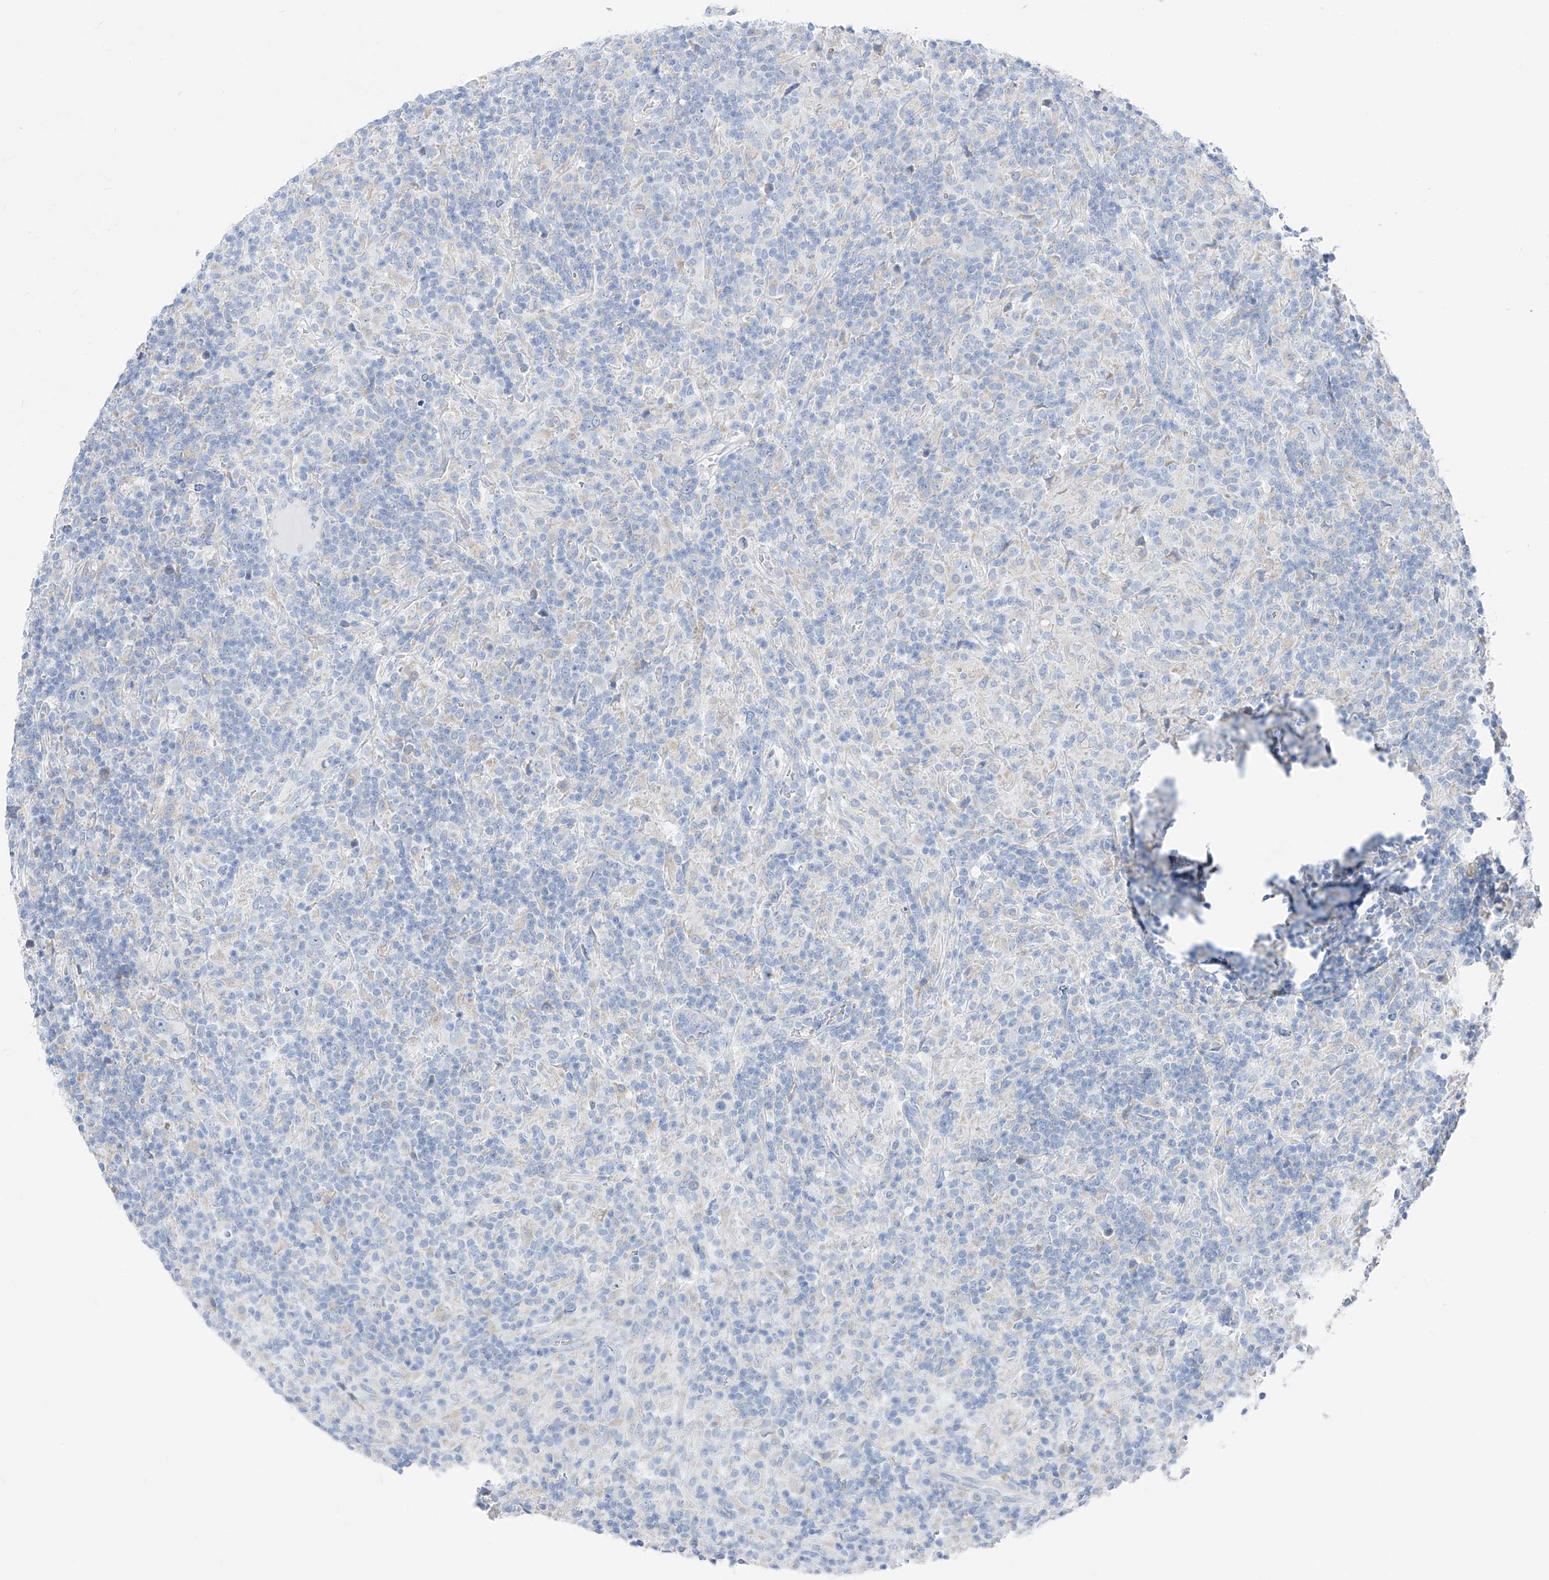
{"staining": {"intensity": "negative", "quantity": "none", "location": "none"}, "tissue": "lymphoma", "cell_type": "Tumor cells", "image_type": "cancer", "snomed": [{"axis": "morphology", "description": "Hodgkin's disease, NOS"}, {"axis": "topography", "description": "Lymph node"}], "caption": "Tumor cells are negative for protein expression in human lymphoma. (Stains: DAB IHC with hematoxylin counter stain, Microscopy: brightfield microscopy at high magnification).", "gene": "UFL1", "patient": {"sex": "male", "age": 70}}